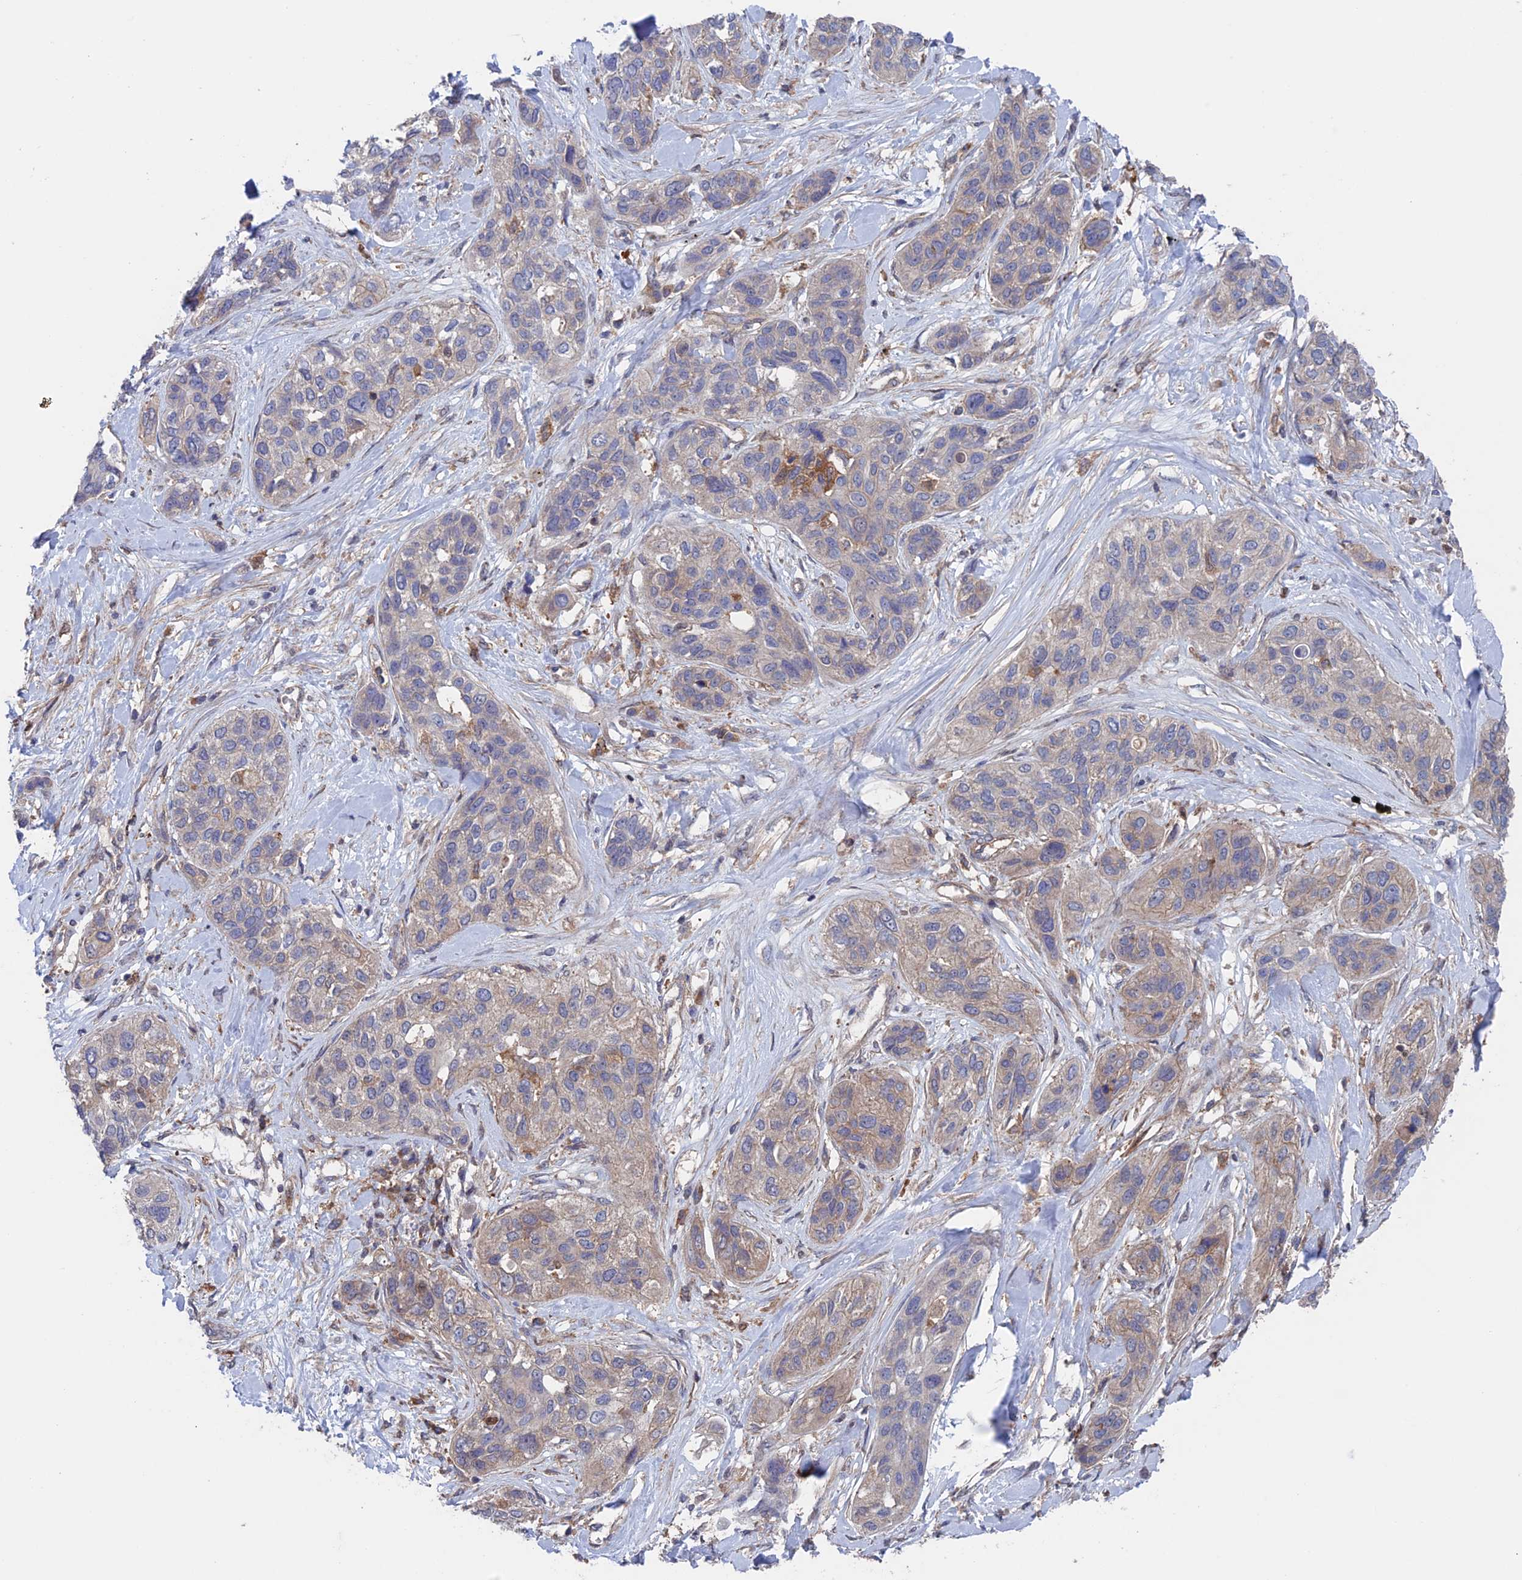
{"staining": {"intensity": "weak", "quantity": "25%-75%", "location": "cytoplasmic/membranous"}, "tissue": "lung cancer", "cell_type": "Tumor cells", "image_type": "cancer", "snomed": [{"axis": "morphology", "description": "Squamous cell carcinoma, NOS"}, {"axis": "topography", "description": "Lung"}], "caption": "IHC micrograph of neoplastic tissue: human squamous cell carcinoma (lung) stained using immunohistochemistry (IHC) shows low levels of weak protein expression localized specifically in the cytoplasmic/membranous of tumor cells, appearing as a cytoplasmic/membranous brown color.", "gene": "NUDT16L1", "patient": {"sex": "female", "age": 70}}